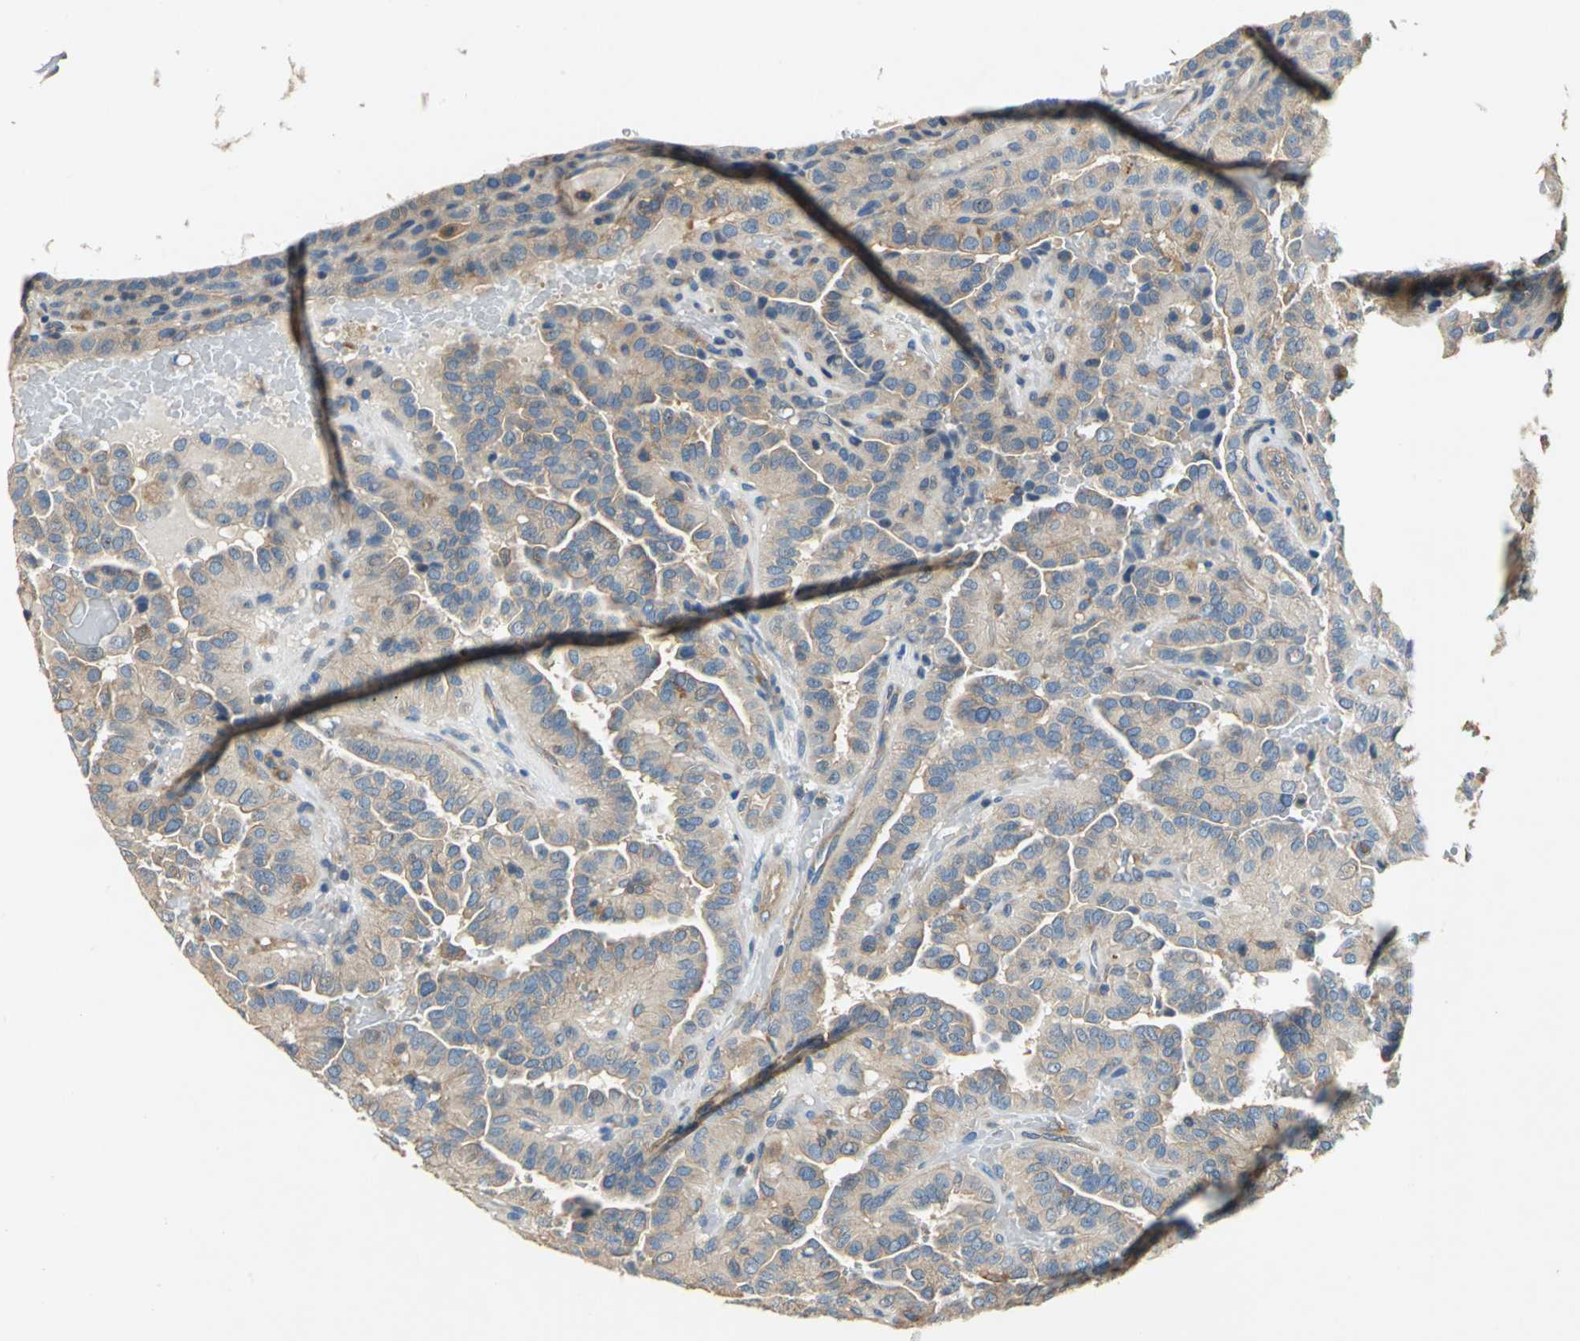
{"staining": {"intensity": "weak", "quantity": ">75%", "location": "cytoplasmic/membranous"}, "tissue": "thyroid cancer", "cell_type": "Tumor cells", "image_type": "cancer", "snomed": [{"axis": "morphology", "description": "Papillary adenocarcinoma, NOS"}, {"axis": "topography", "description": "Thyroid gland"}], "caption": "Immunohistochemical staining of thyroid papillary adenocarcinoma displays low levels of weak cytoplasmic/membranous protein expression in about >75% of tumor cells.", "gene": "DDX3Y", "patient": {"sex": "male", "age": 77}}